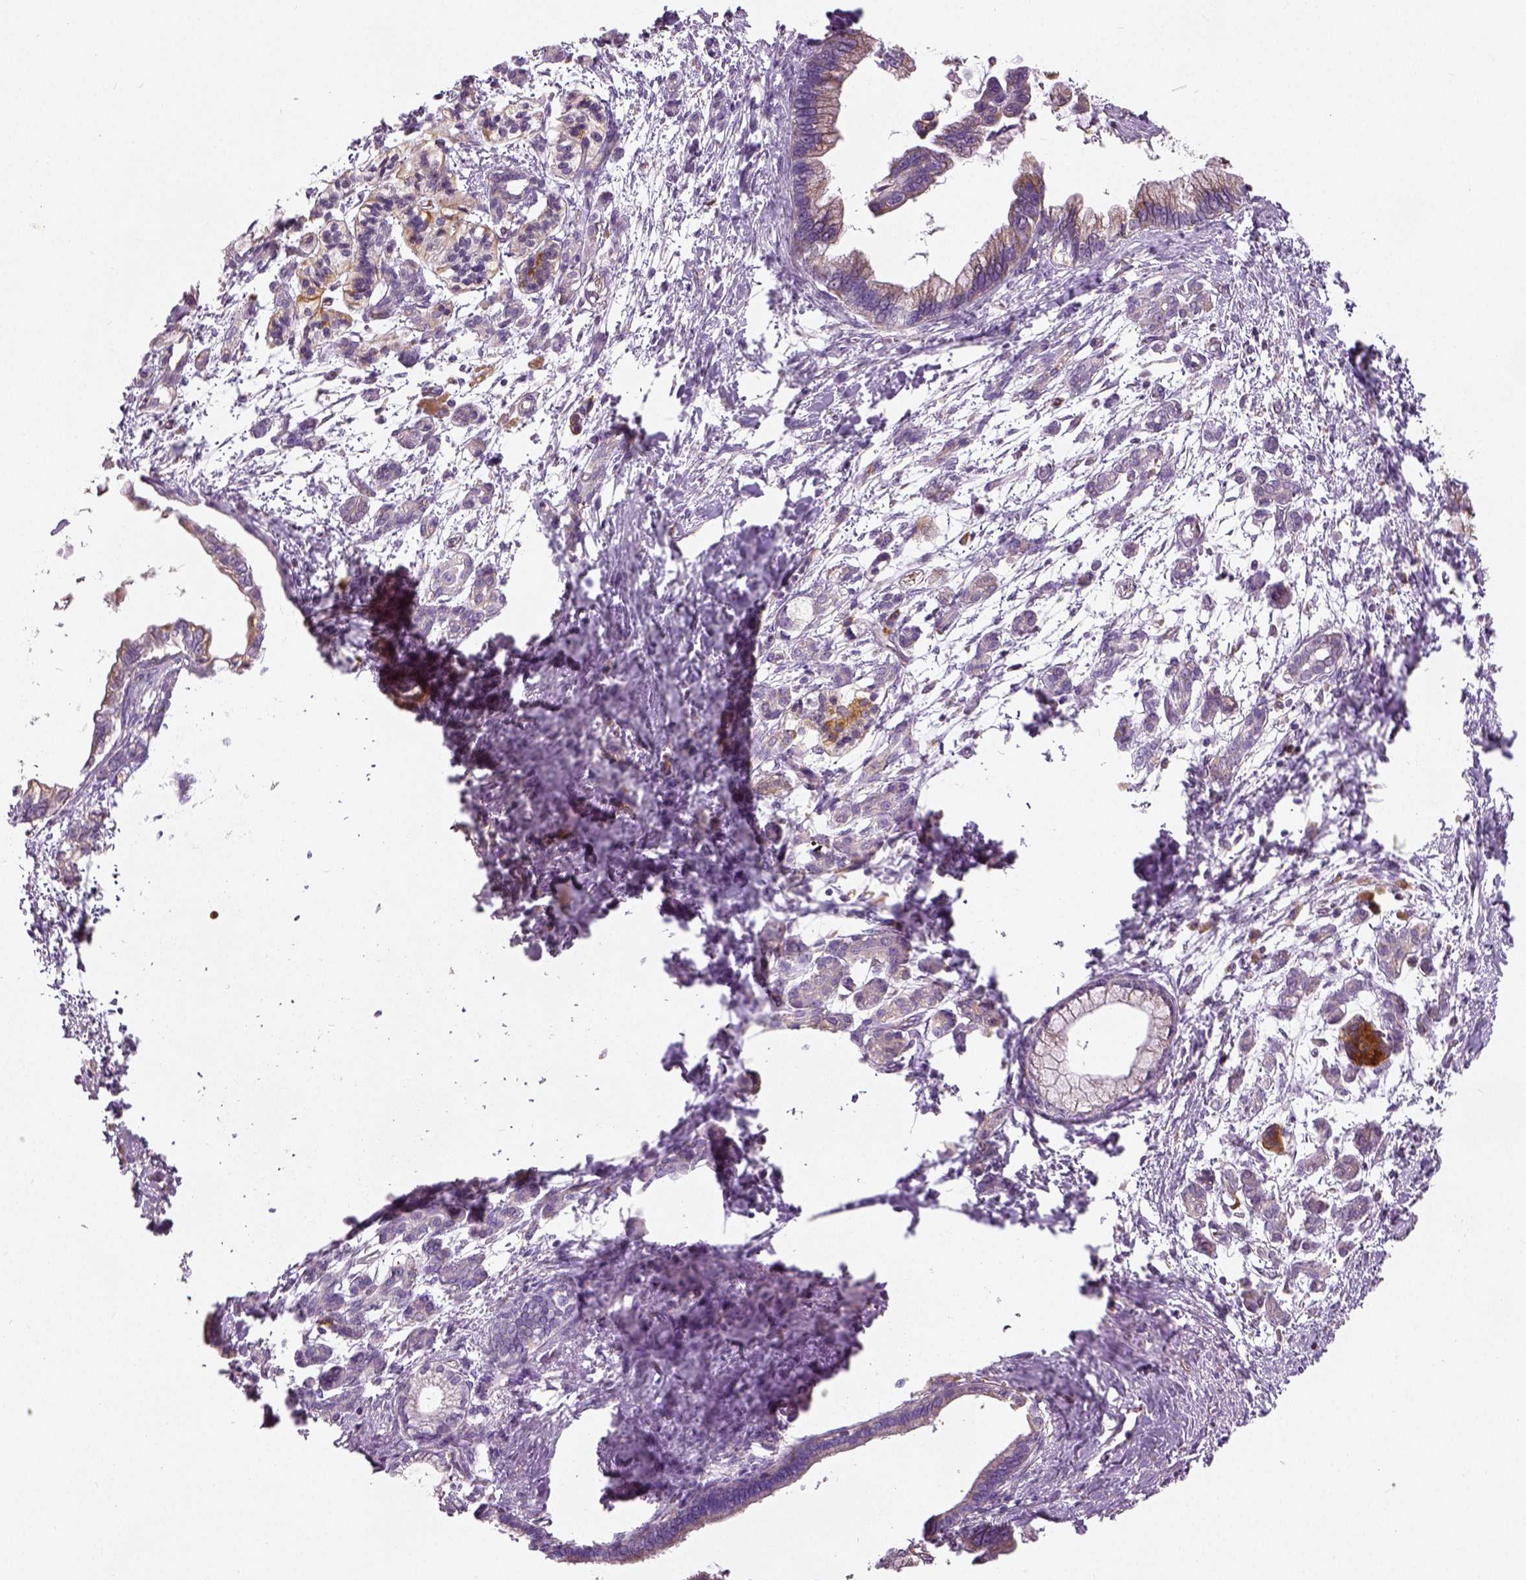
{"staining": {"intensity": "moderate", "quantity": "25%-75%", "location": "cytoplasmic/membranous"}, "tissue": "pancreatic cancer", "cell_type": "Tumor cells", "image_type": "cancer", "snomed": [{"axis": "morphology", "description": "Adenocarcinoma, NOS"}, {"axis": "topography", "description": "Pancreas"}], "caption": "A micrograph showing moderate cytoplasmic/membranous staining in about 25%-75% of tumor cells in pancreatic adenocarcinoma, as visualized by brown immunohistochemical staining.", "gene": "PGAM5", "patient": {"sex": "male", "age": 61}}